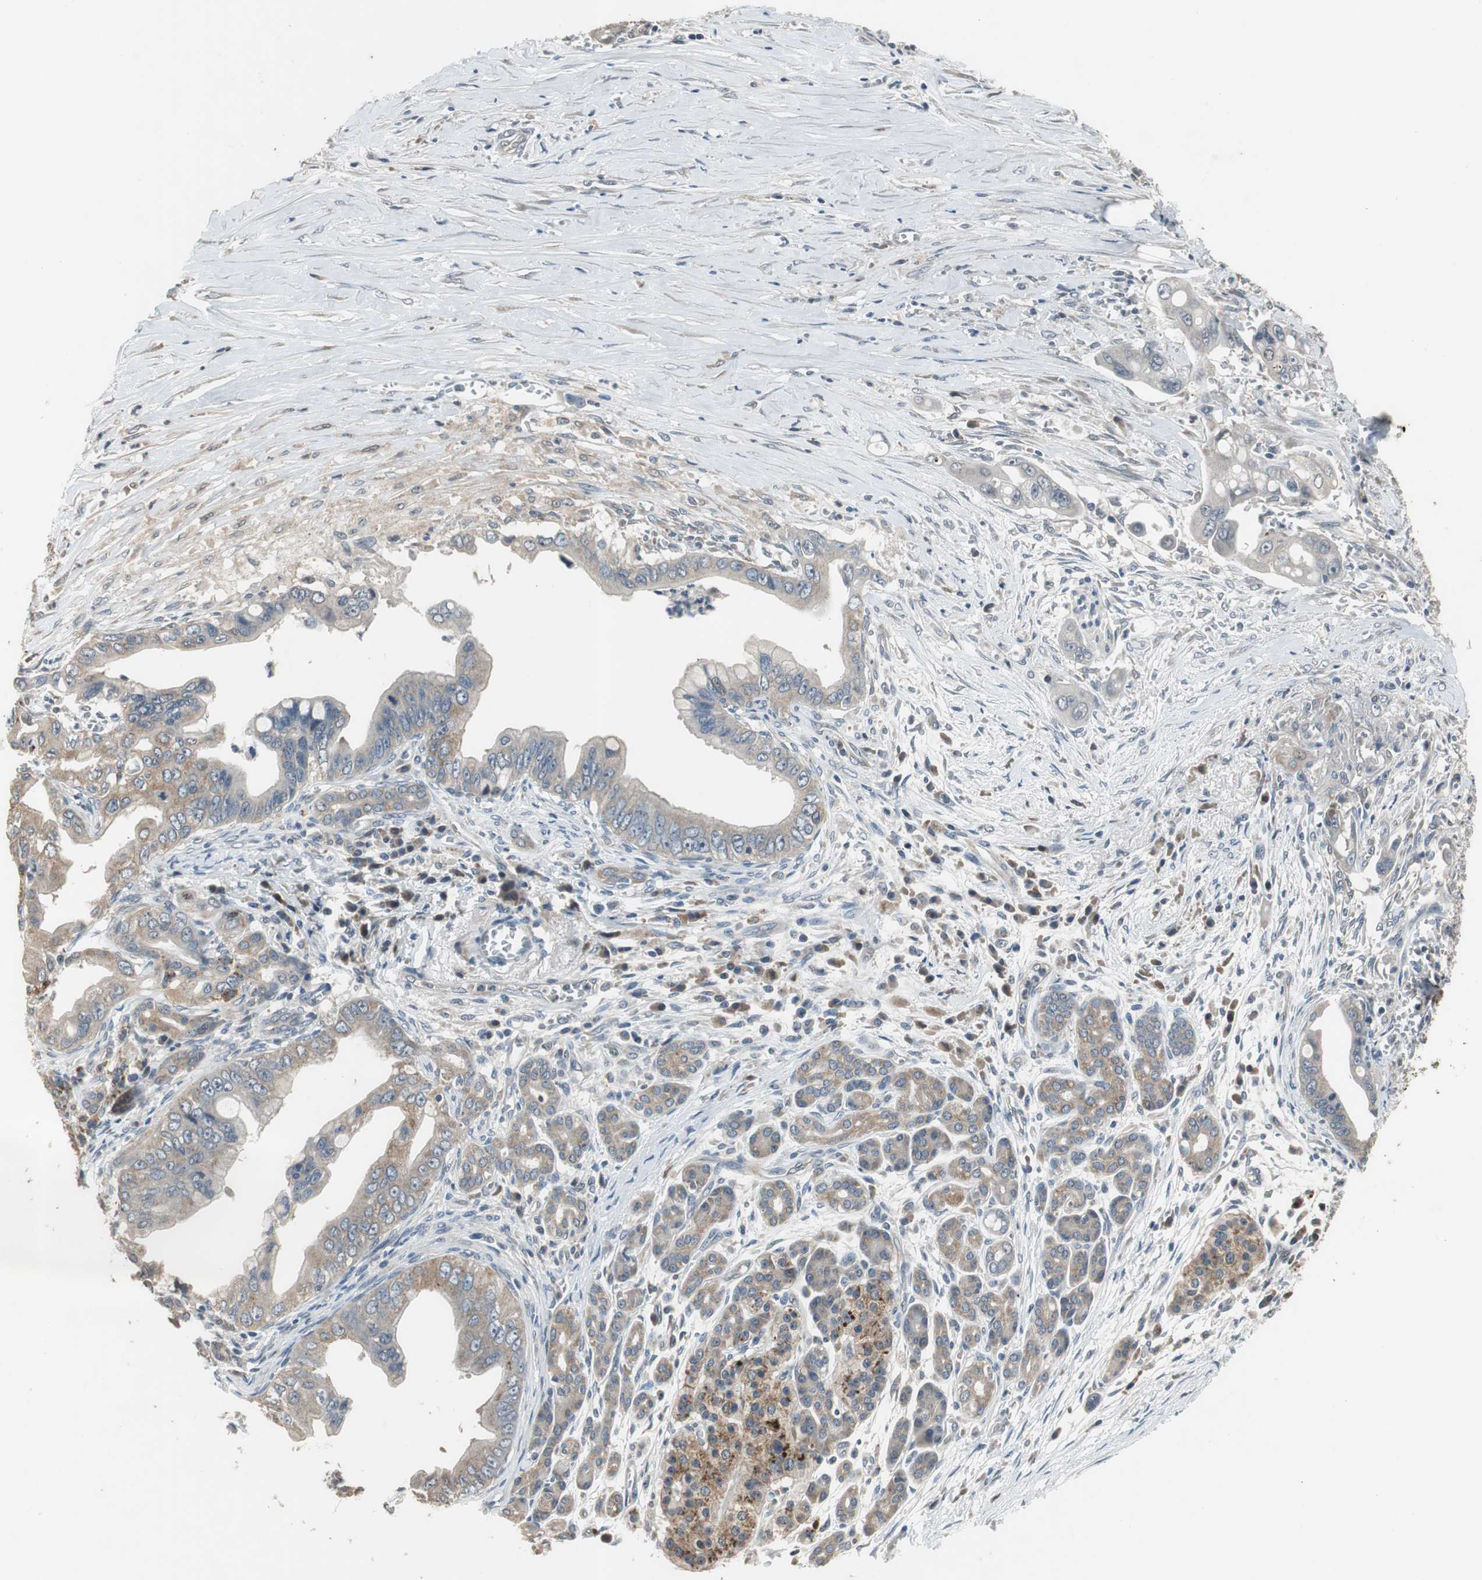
{"staining": {"intensity": "weak", "quantity": "25%-75%", "location": "cytoplasmic/membranous"}, "tissue": "pancreatic cancer", "cell_type": "Tumor cells", "image_type": "cancer", "snomed": [{"axis": "morphology", "description": "Adenocarcinoma, NOS"}, {"axis": "topography", "description": "Pancreas"}], "caption": "Immunohistochemical staining of human pancreatic cancer (adenocarcinoma) exhibits low levels of weak cytoplasmic/membranous positivity in about 25%-75% of tumor cells. (DAB IHC with brightfield microscopy, high magnification).", "gene": "PI4KB", "patient": {"sex": "male", "age": 59}}